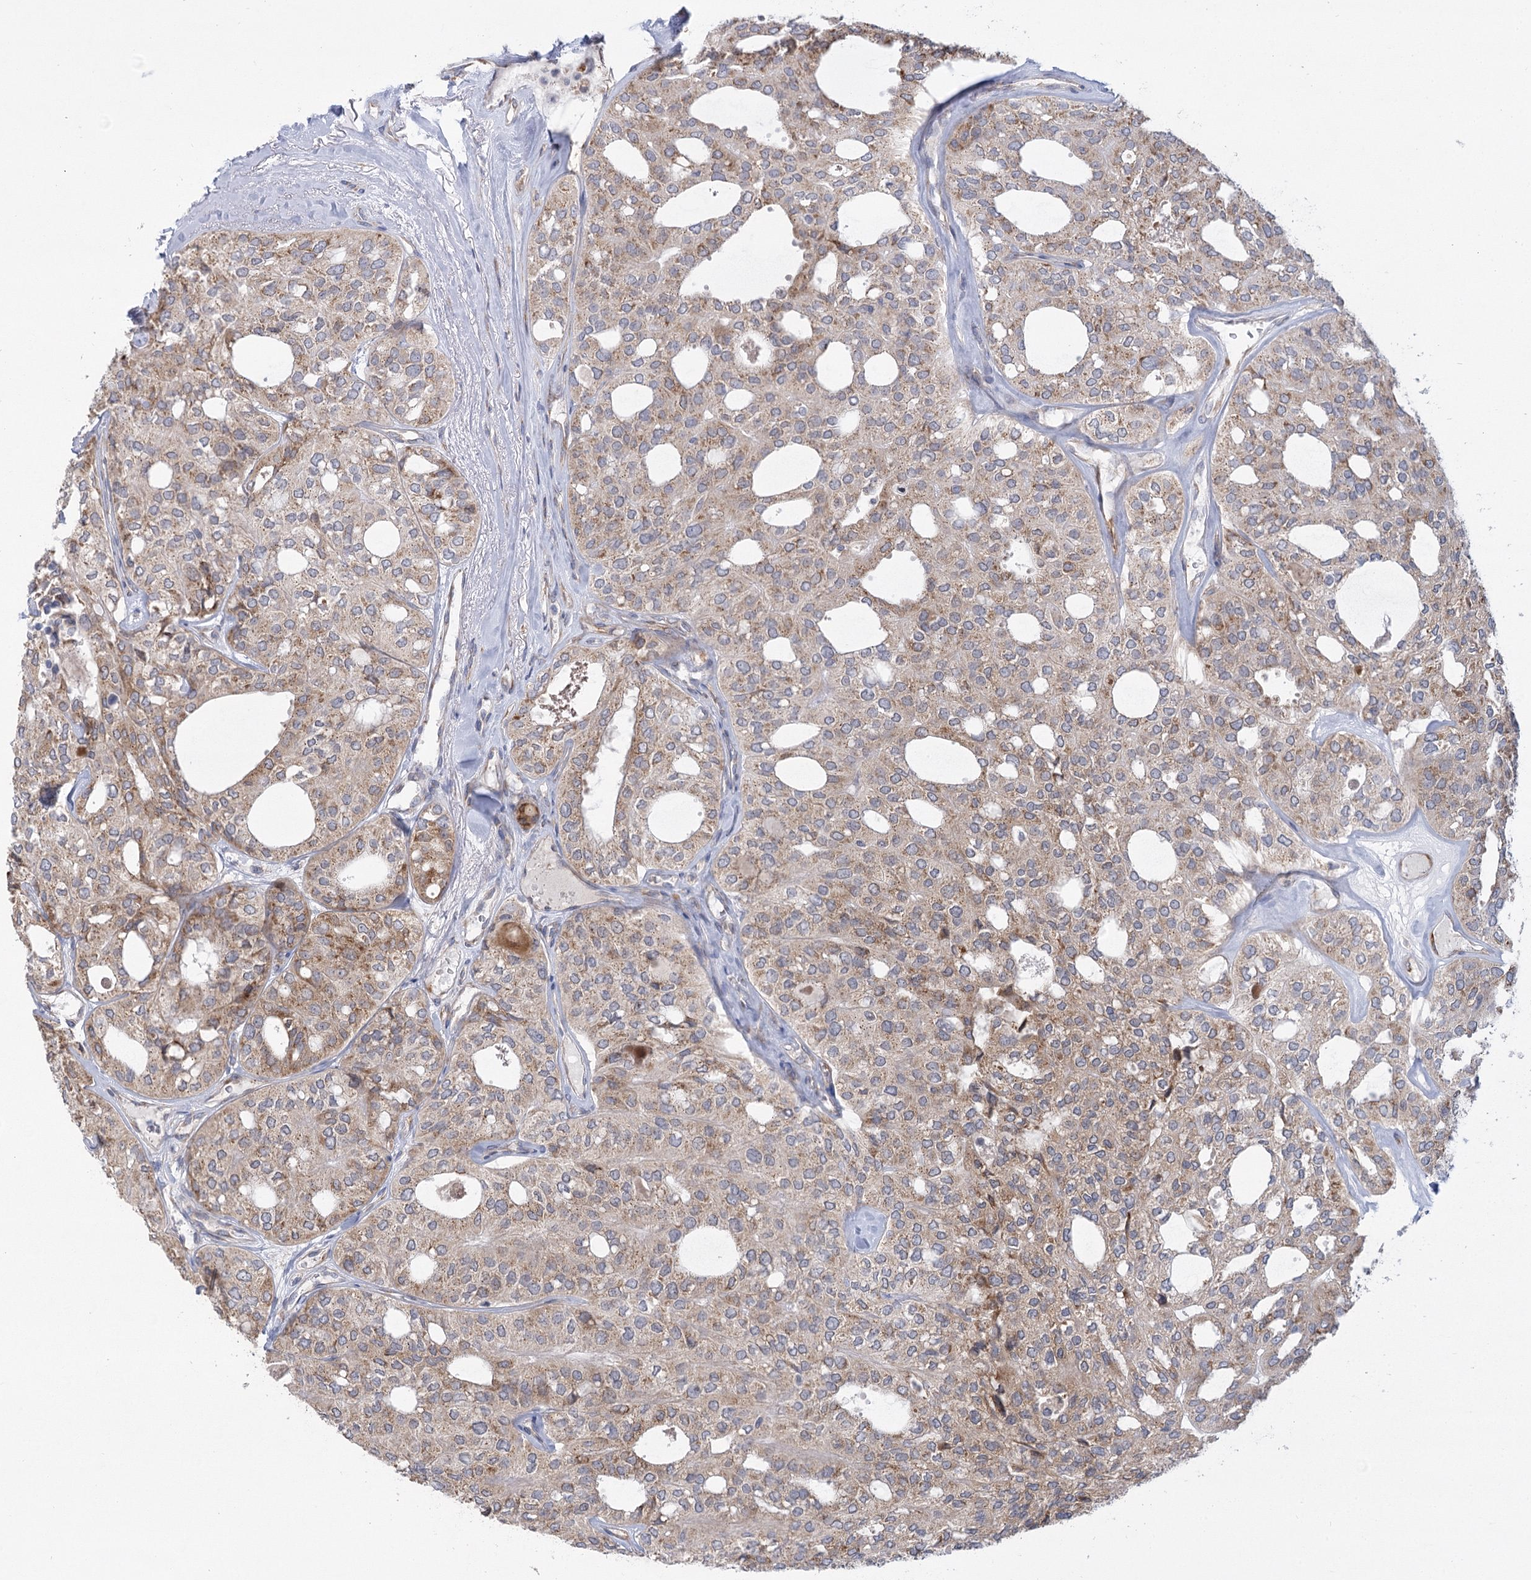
{"staining": {"intensity": "weak", "quantity": "25%-75%", "location": "cytoplasmic/membranous"}, "tissue": "thyroid cancer", "cell_type": "Tumor cells", "image_type": "cancer", "snomed": [{"axis": "morphology", "description": "Follicular adenoma carcinoma, NOS"}, {"axis": "topography", "description": "Thyroid gland"}], "caption": "Immunohistochemical staining of thyroid follicular adenoma carcinoma displays weak cytoplasmic/membranous protein positivity in about 25%-75% of tumor cells.", "gene": "NCKAP5", "patient": {"sex": "male", "age": 75}}